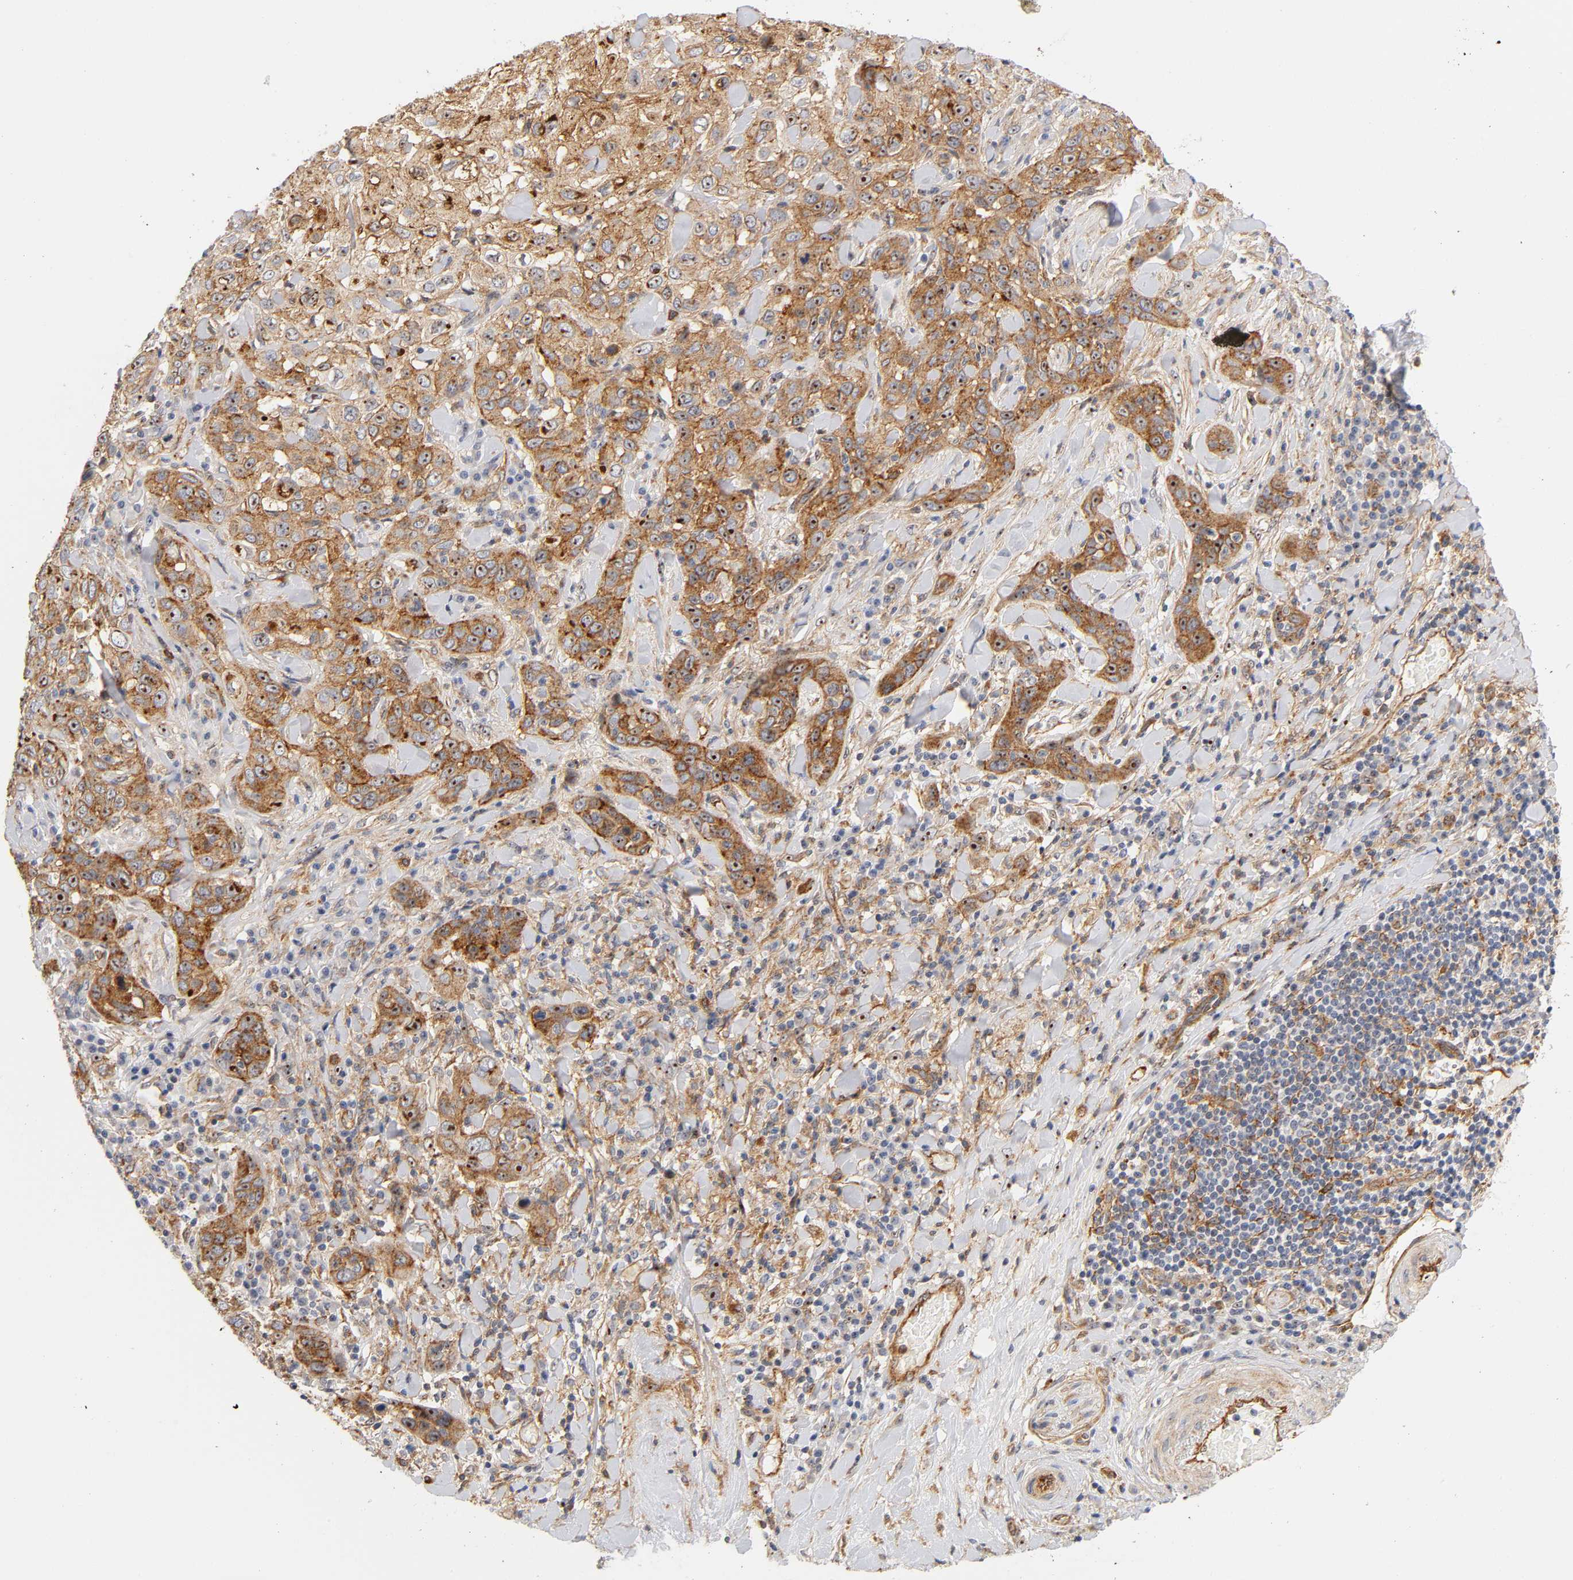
{"staining": {"intensity": "strong", "quantity": ">75%", "location": "cytoplasmic/membranous,nuclear"}, "tissue": "skin cancer", "cell_type": "Tumor cells", "image_type": "cancer", "snomed": [{"axis": "morphology", "description": "Squamous cell carcinoma, NOS"}, {"axis": "topography", "description": "Skin"}], "caption": "Protein staining of skin cancer (squamous cell carcinoma) tissue displays strong cytoplasmic/membranous and nuclear positivity in approximately >75% of tumor cells.", "gene": "PLD1", "patient": {"sex": "male", "age": 84}}